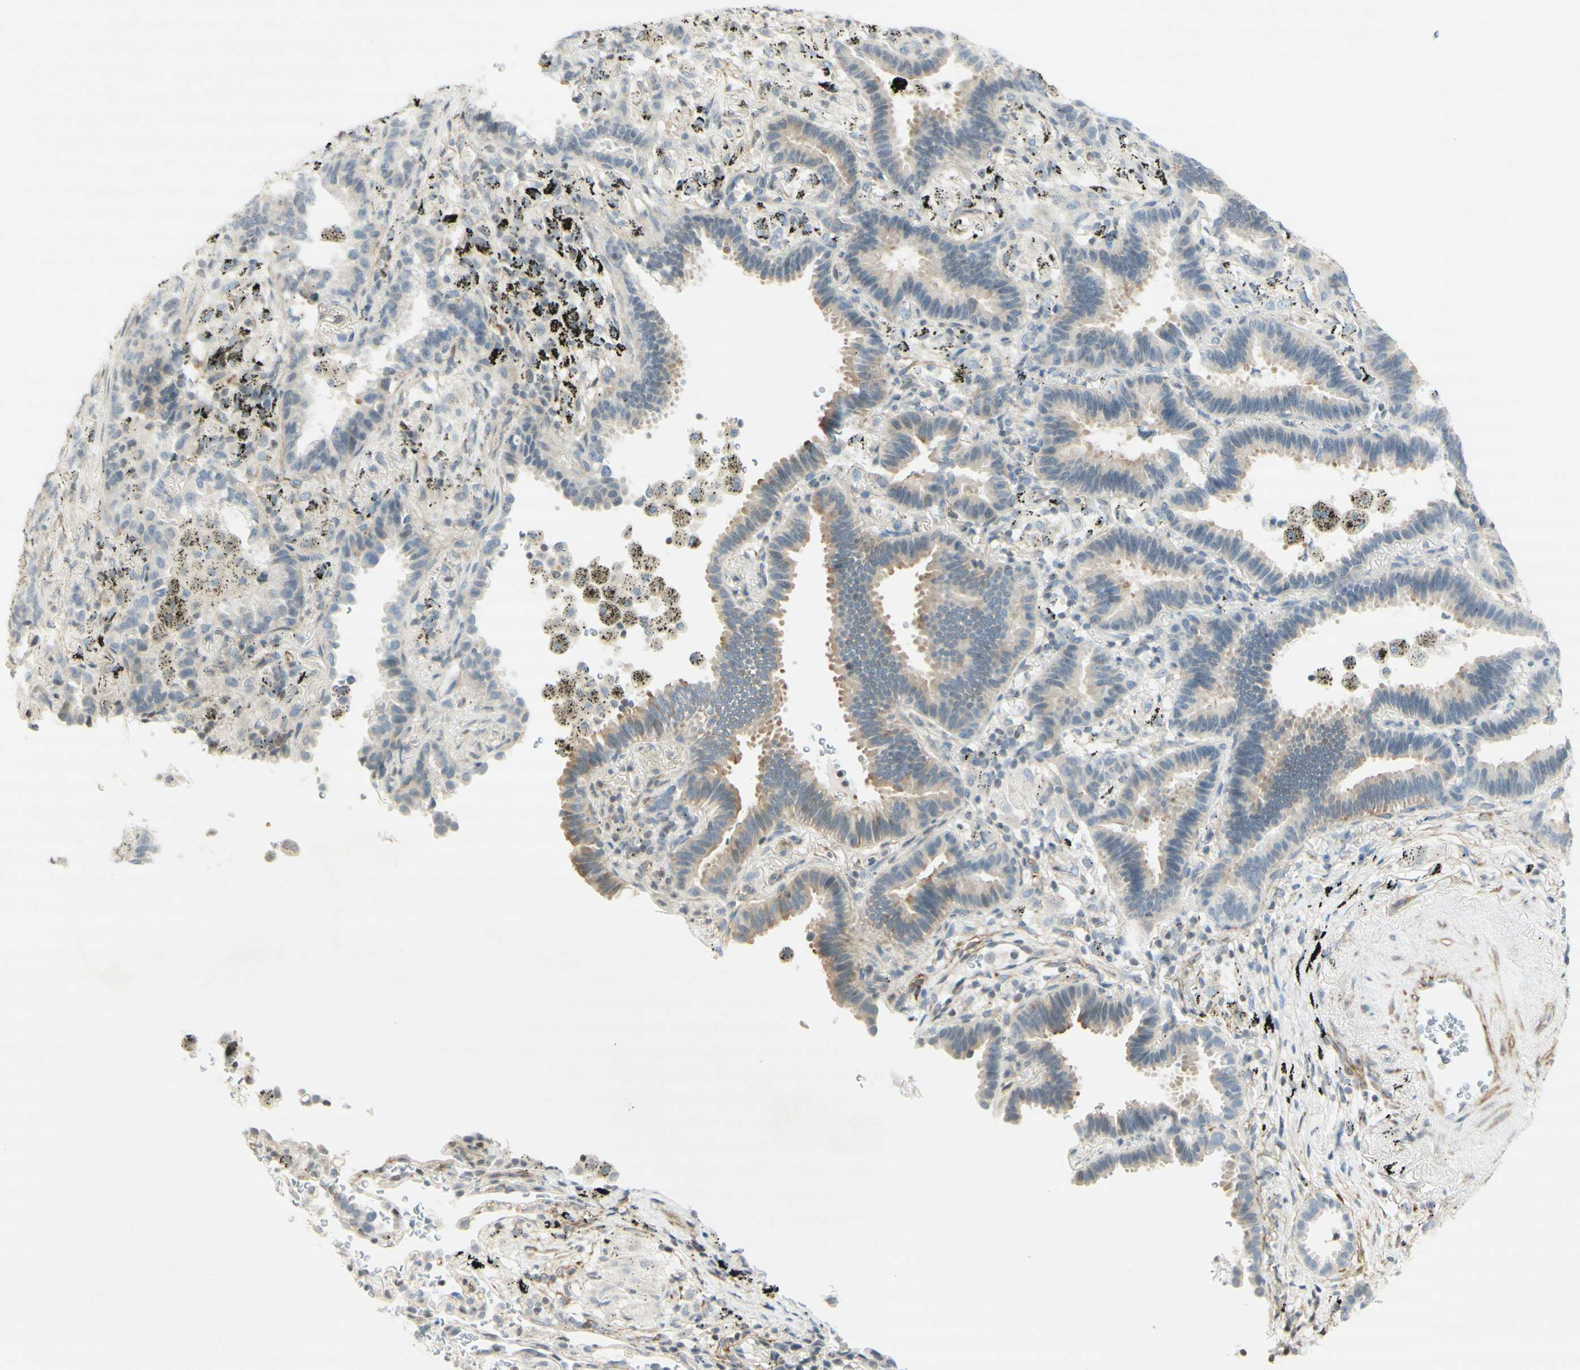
{"staining": {"intensity": "moderate", "quantity": "<25%", "location": "cytoplasmic/membranous"}, "tissue": "lung cancer", "cell_type": "Tumor cells", "image_type": "cancer", "snomed": [{"axis": "morphology", "description": "Normal tissue, NOS"}, {"axis": "morphology", "description": "Adenocarcinoma, NOS"}, {"axis": "topography", "description": "Lung"}], "caption": "This is an image of immunohistochemistry (IHC) staining of adenocarcinoma (lung), which shows moderate positivity in the cytoplasmic/membranous of tumor cells.", "gene": "MAP1B", "patient": {"sex": "male", "age": 59}}